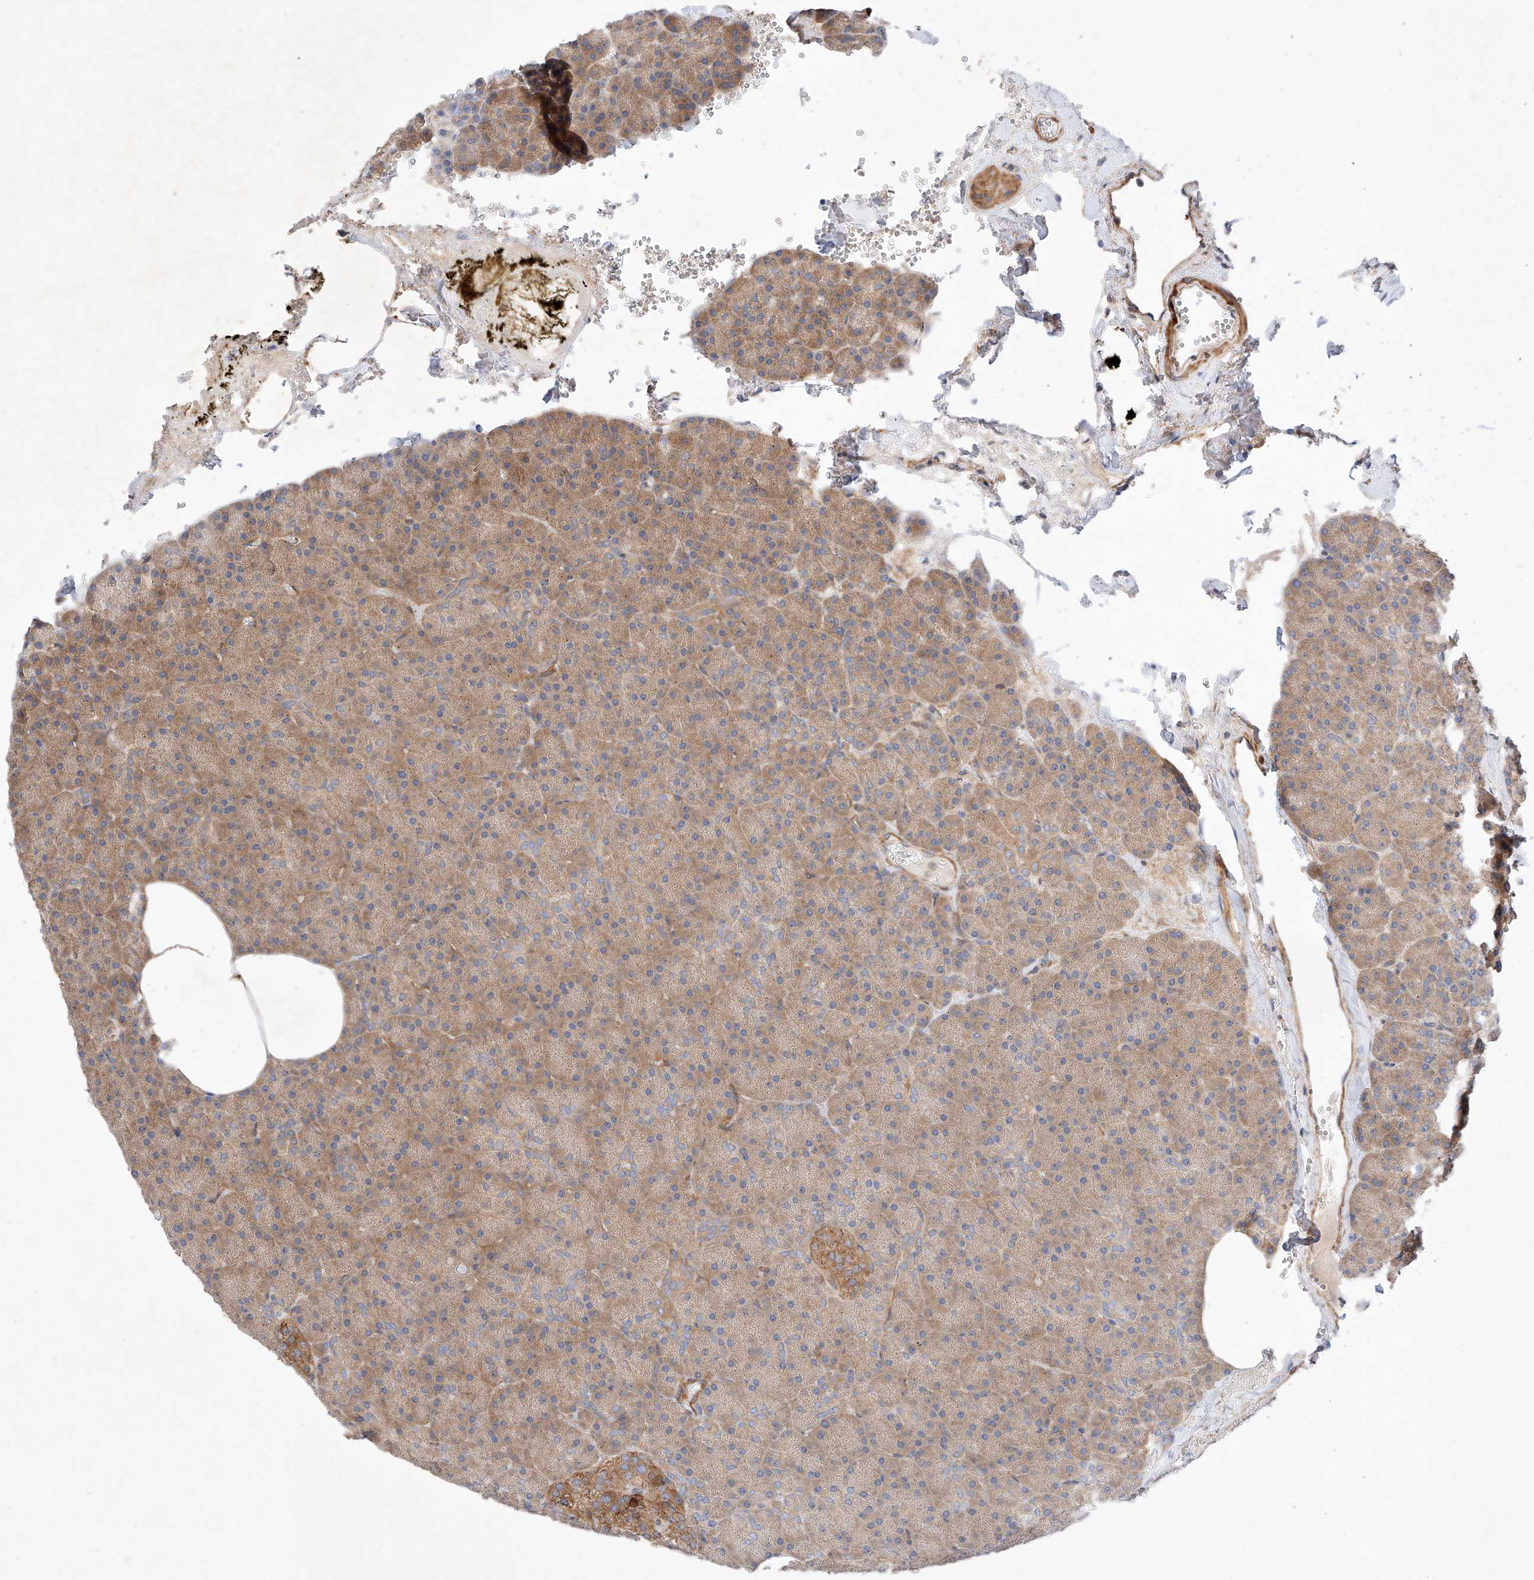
{"staining": {"intensity": "moderate", "quantity": ">75%", "location": "cytoplasmic/membranous"}, "tissue": "pancreas", "cell_type": "Exocrine glandular cells", "image_type": "normal", "snomed": [{"axis": "morphology", "description": "Normal tissue, NOS"}, {"axis": "morphology", "description": "Carcinoid, malignant, NOS"}, {"axis": "topography", "description": "Pancreas"}], "caption": "Protein expression analysis of unremarkable human pancreas reveals moderate cytoplasmic/membranous expression in about >75% of exocrine glandular cells.", "gene": "RAB23", "patient": {"sex": "female", "age": 35}}